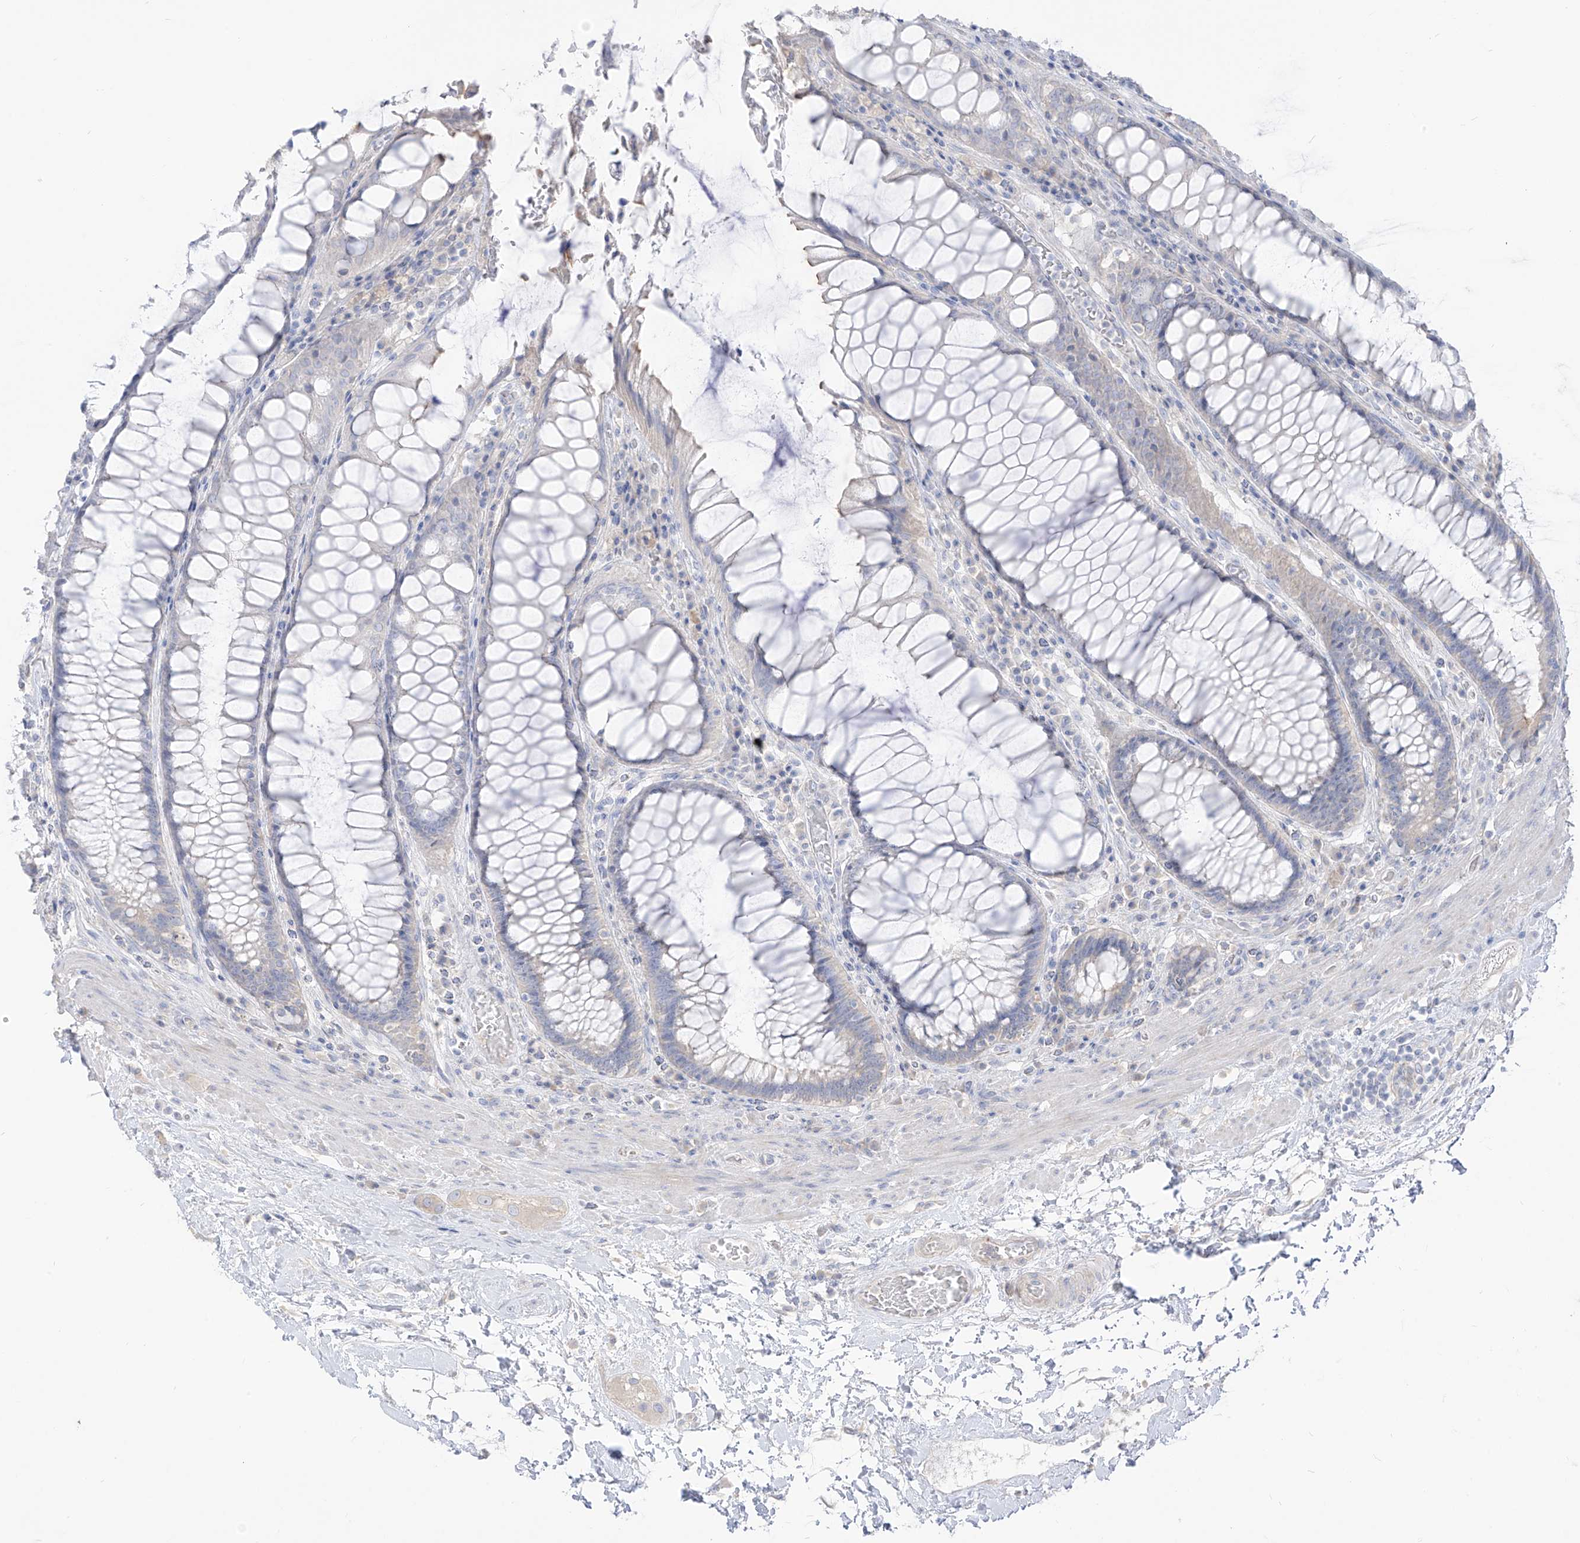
{"staining": {"intensity": "moderate", "quantity": "<25%", "location": "cytoplasmic/membranous"}, "tissue": "rectum", "cell_type": "Glandular cells", "image_type": "normal", "snomed": [{"axis": "morphology", "description": "Normal tissue, NOS"}, {"axis": "topography", "description": "Rectum"}], "caption": "IHC micrograph of unremarkable rectum: human rectum stained using IHC shows low levels of moderate protein expression localized specifically in the cytoplasmic/membranous of glandular cells, appearing as a cytoplasmic/membranous brown color.", "gene": "ARHGEF40", "patient": {"sex": "male", "age": 64}}